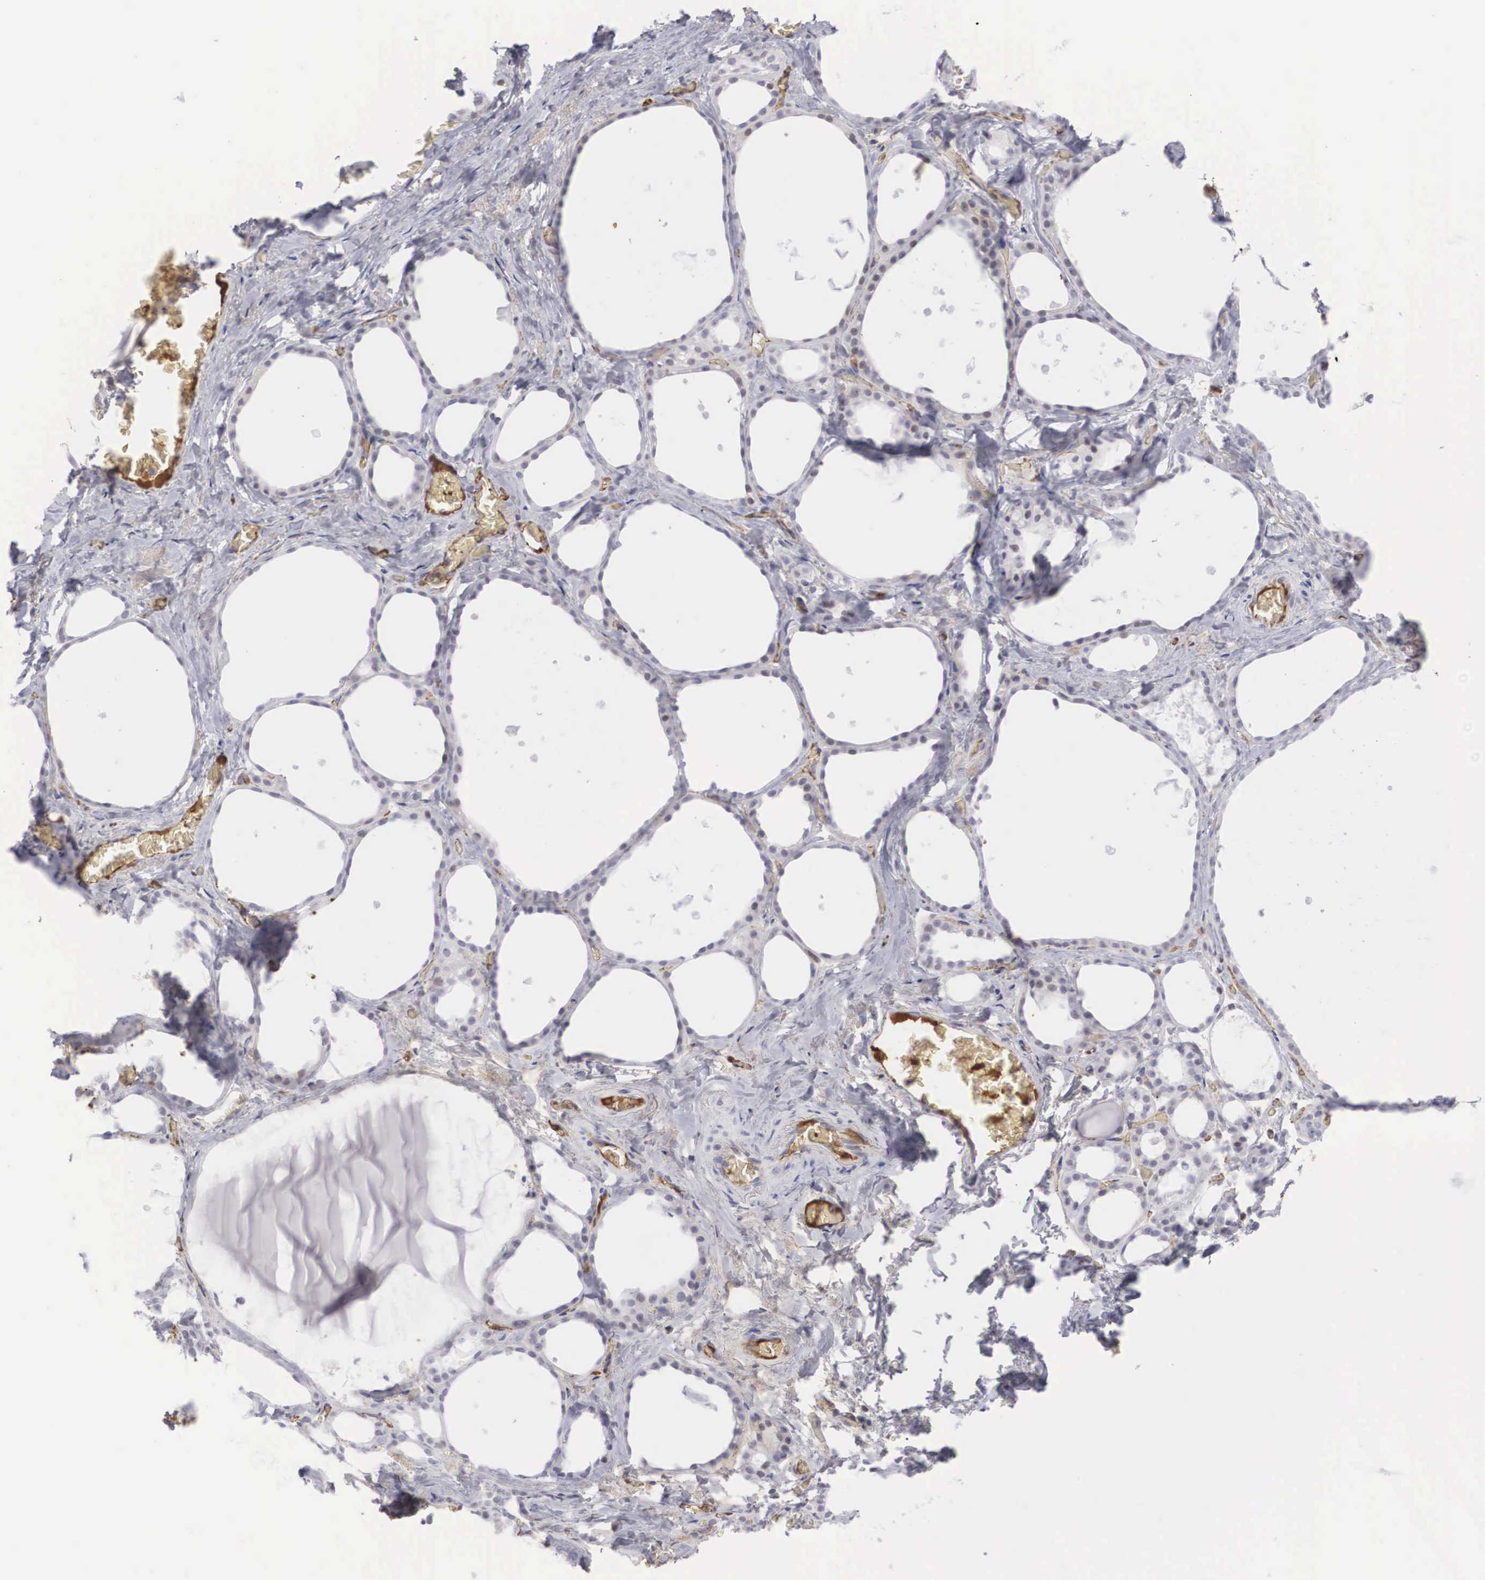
{"staining": {"intensity": "negative", "quantity": "none", "location": "none"}, "tissue": "thyroid gland", "cell_type": "Glandular cells", "image_type": "normal", "snomed": [{"axis": "morphology", "description": "Normal tissue, NOS"}, {"axis": "topography", "description": "Thyroid gland"}], "caption": "This is an immunohistochemistry photomicrograph of benign thyroid gland. There is no positivity in glandular cells.", "gene": "RBPJ", "patient": {"sex": "male", "age": 76}}